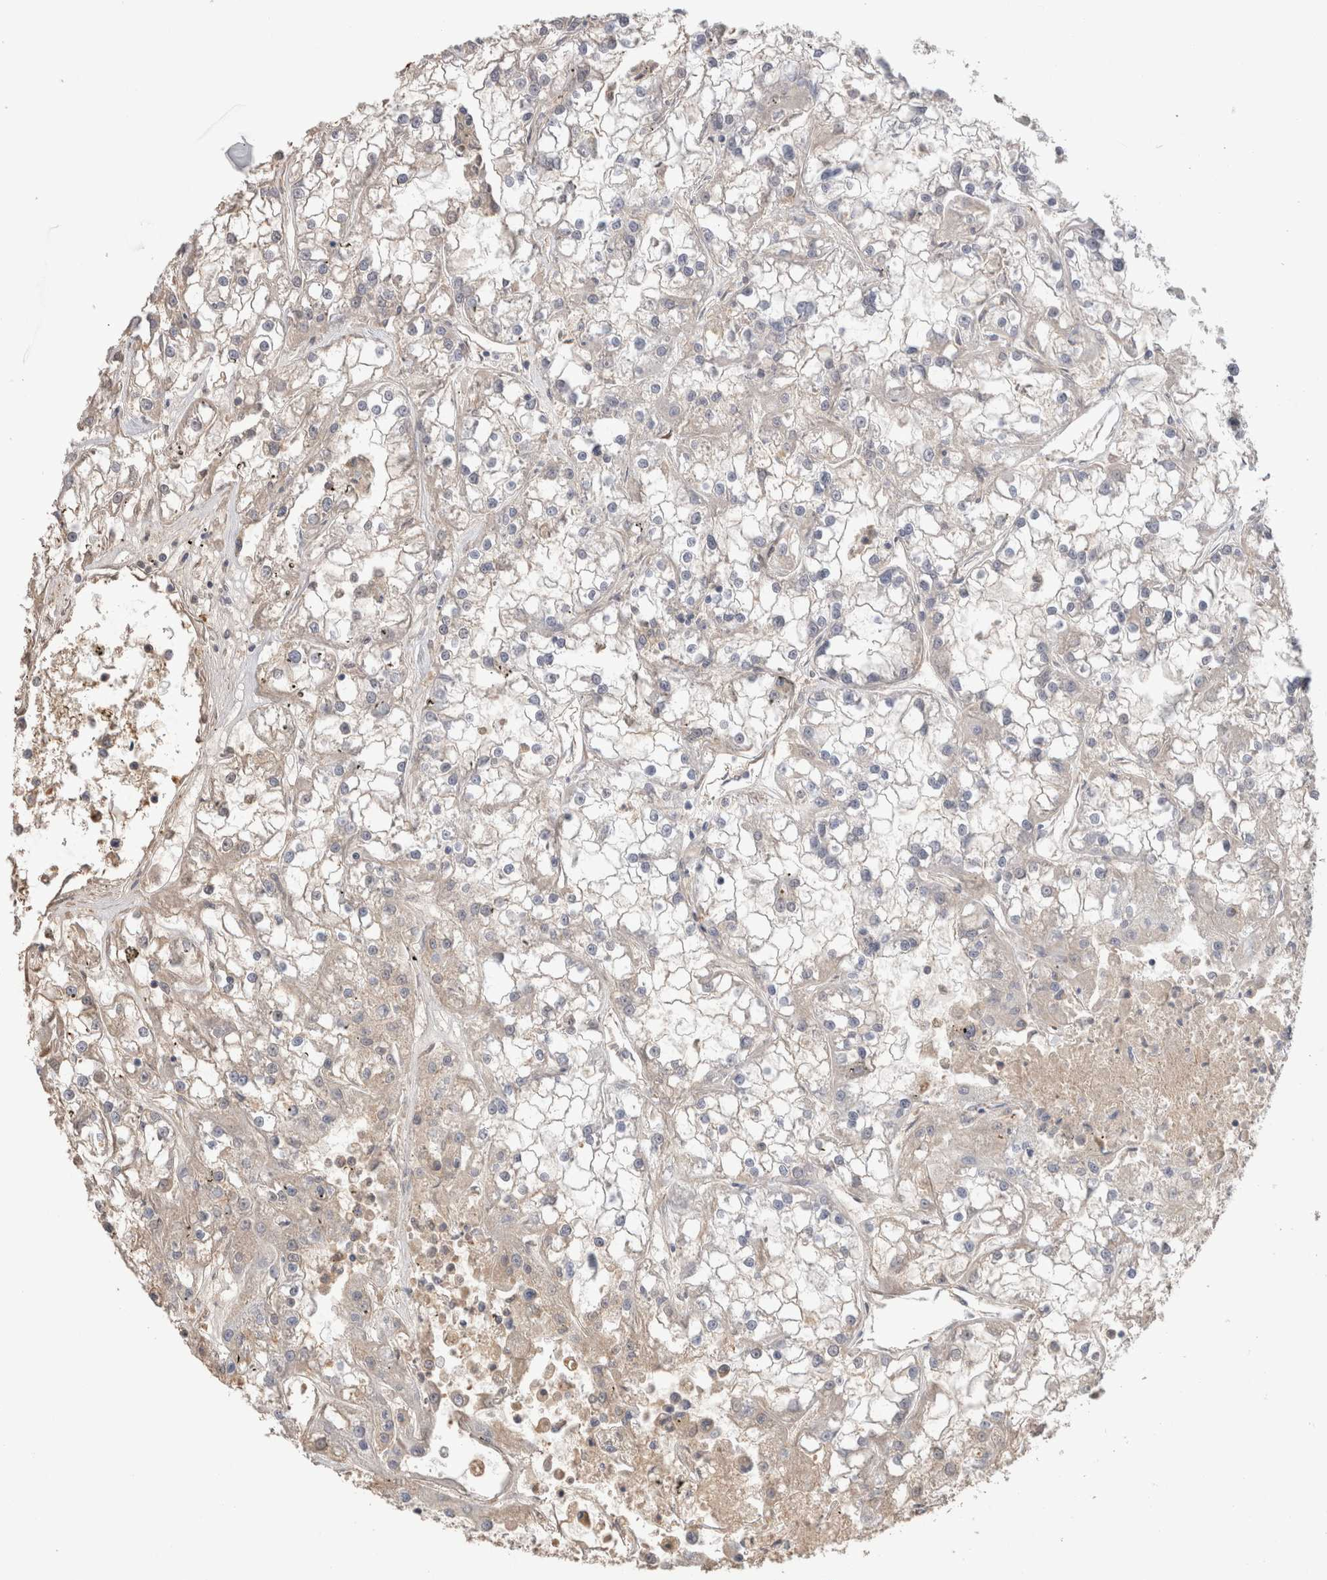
{"staining": {"intensity": "weak", "quantity": "<25%", "location": "cytoplasmic/membranous"}, "tissue": "renal cancer", "cell_type": "Tumor cells", "image_type": "cancer", "snomed": [{"axis": "morphology", "description": "Adenocarcinoma, NOS"}, {"axis": "topography", "description": "Kidney"}], "caption": "A micrograph of human renal adenocarcinoma is negative for staining in tumor cells.", "gene": "PPP3CC", "patient": {"sex": "female", "age": 52}}